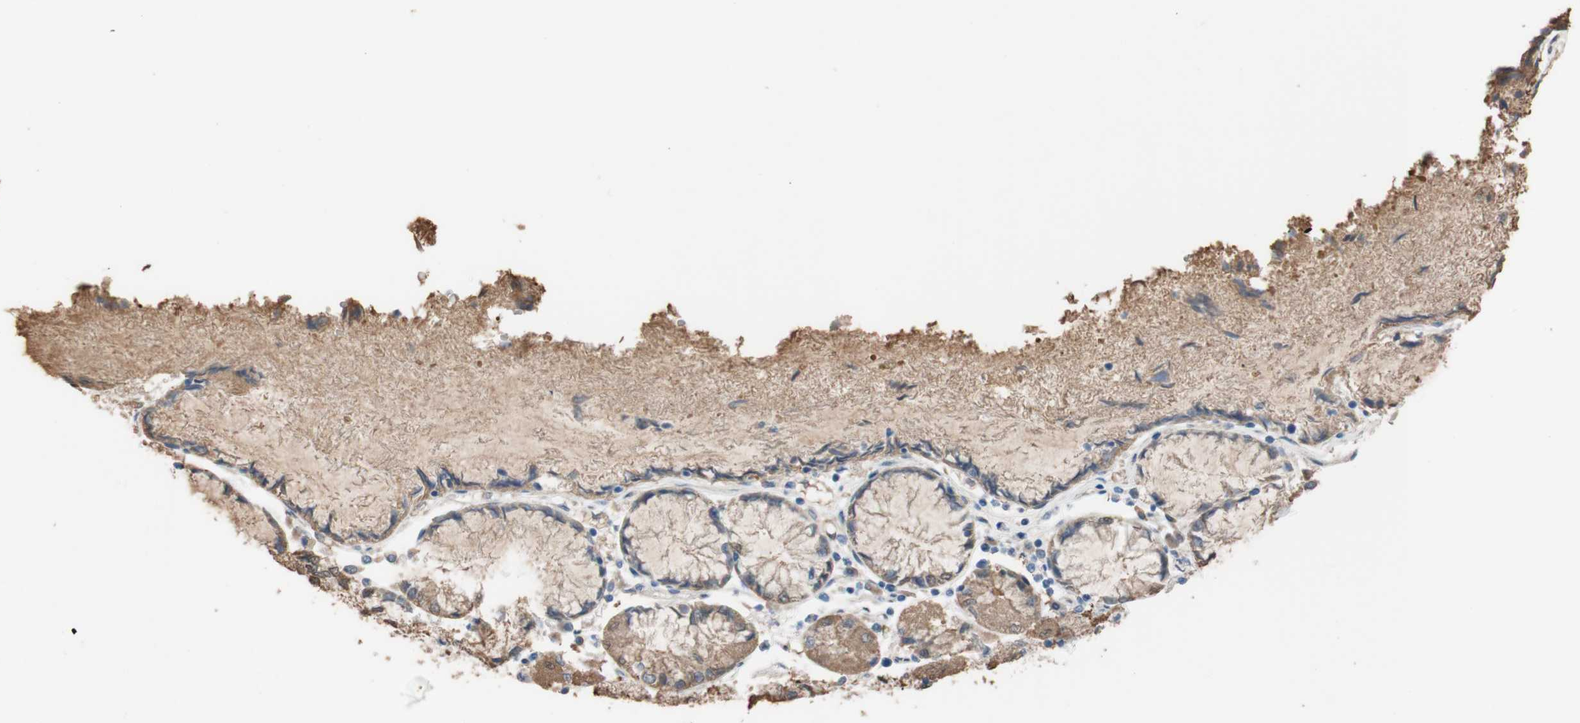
{"staining": {"intensity": "weak", "quantity": ">75%", "location": "cytoplasmic/membranous"}, "tissue": "stomach cancer", "cell_type": "Tumor cells", "image_type": "cancer", "snomed": [{"axis": "morphology", "description": "Normal tissue, NOS"}, {"axis": "morphology", "description": "Adenocarcinoma, NOS"}, {"axis": "topography", "description": "Stomach, upper"}, {"axis": "topography", "description": "Stomach"}], "caption": "Immunohistochemical staining of human stomach cancer (adenocarcinoma) displays low levels of weak cytoplasmic/membranous protein staining in about >75% of tumor cells.", "gene": "ALDH1A2", "patient": {"sex": "male", "age": 59}}